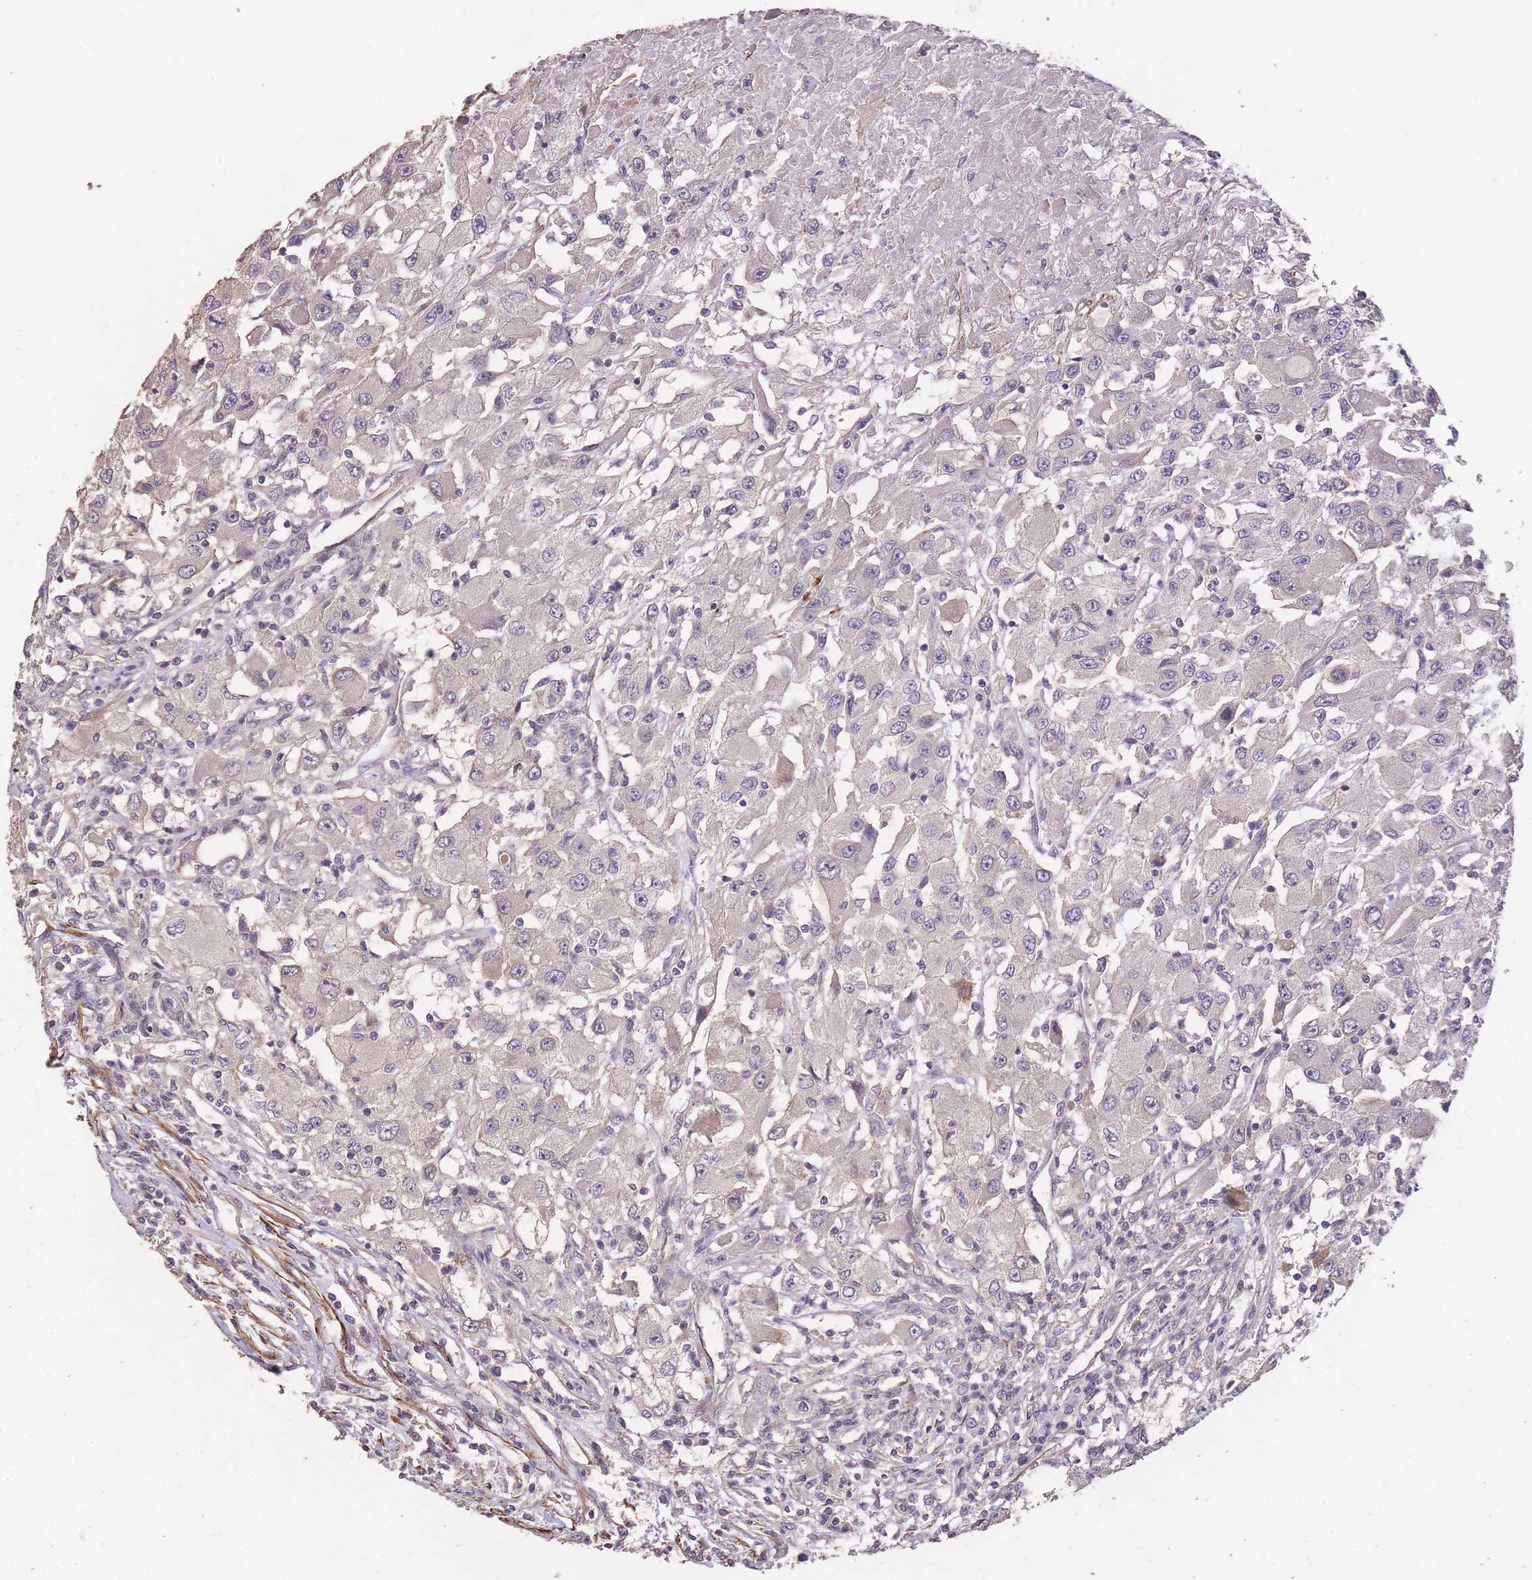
{"staining": {"intensity": "negative", "quantity": "none", "location": "none"}, "tissue": "renal cancer", "cell_type": "Tumor cells", "image_type": "cancer", "snomed": [{"axis": "morphology", "description": "Adenocarcinoma, NOS"}, {"axis": "topography", "description": "Kidney"}], "caption": "Immunohistochemistry (IHC) photomicrograph of human renal cancer stained for a protein (brown), which exhibits no staining in tumor cells.", "gene": "NLRC4", "patient": {"sex": "female", "age": 67}}